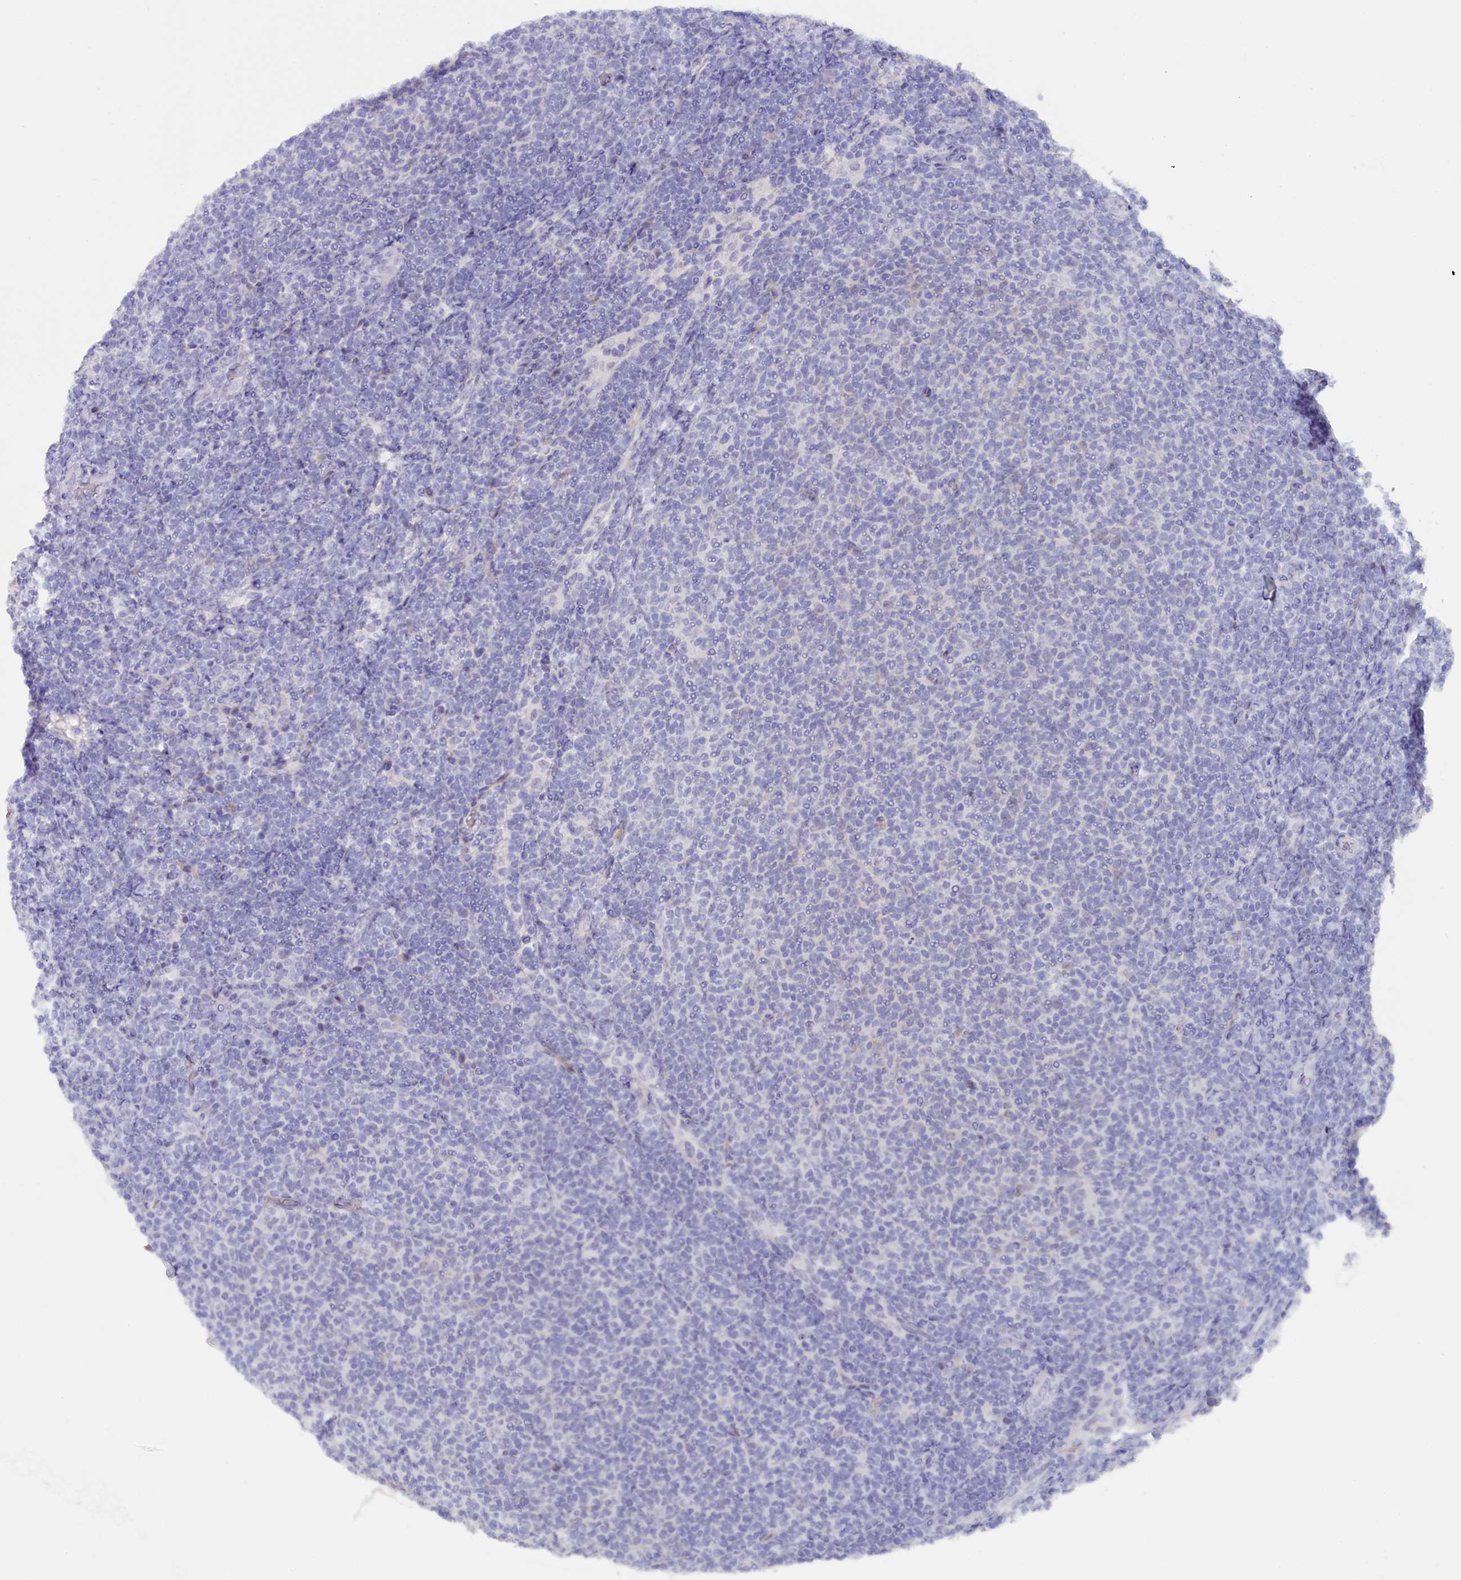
{"staining": {"intensity": "negative", "quantity": "none", "location": "none"}, "tissue": "lymphoma", "cell_type": "Tumor cells", "image_type": "cancer", "snomed": [{"axis": "morphology", "description": "Malignant lymphoma, non-Hodgkin's type, Low grade"}, {"axis": "topography", "description": "Lymph node"}], "caption": "High magnification brightfield microscopy of malignant lymphoma, non-Hodgkin's type (low-grade) stained with DAB (brown) and counterstained with hematoxylin (blue): tumor cells show no significant expression.", "gene": "ZSWIM4", "patient": {"sex": "male", "age": 66}}